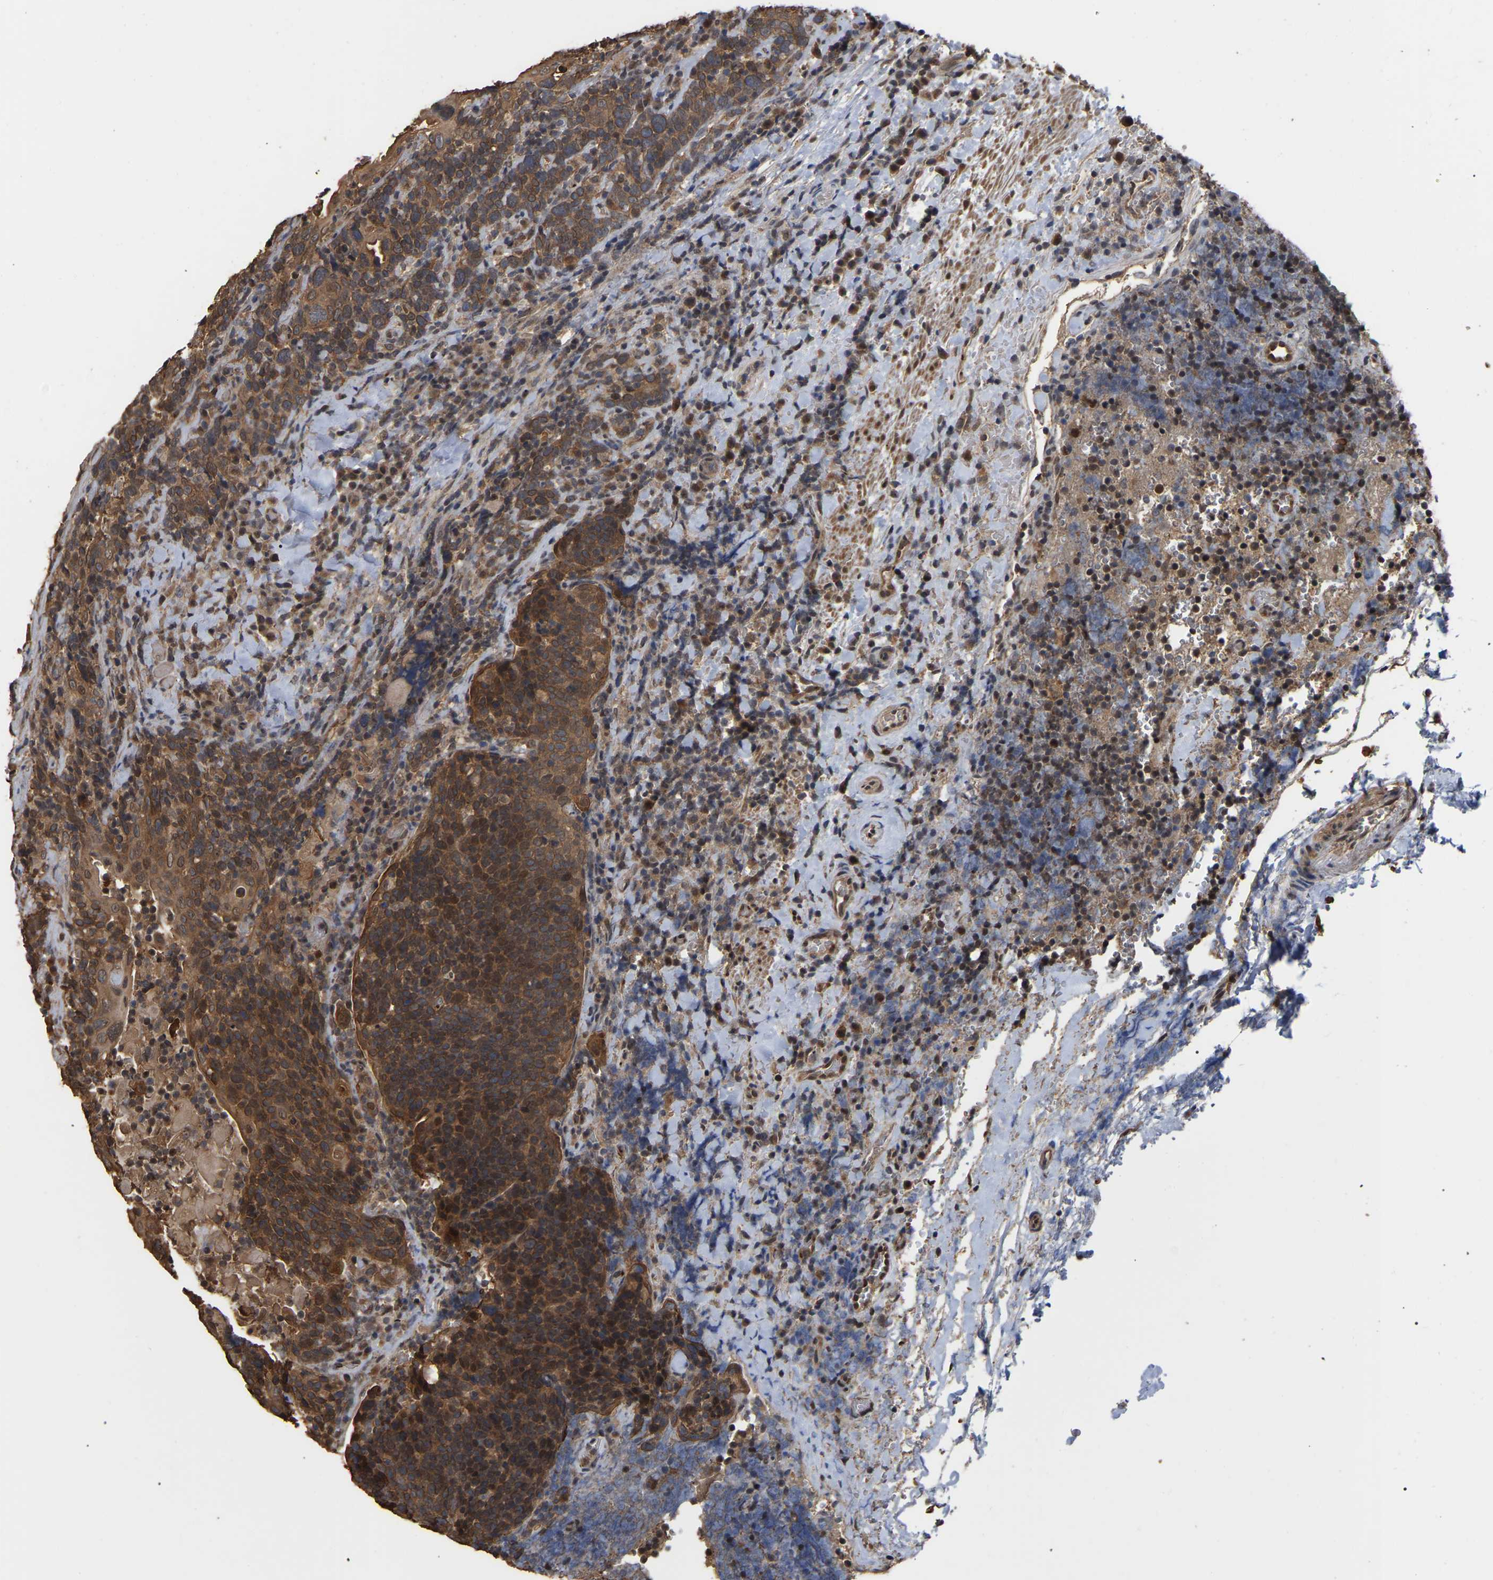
{"staining": {"intensity": "moderate", "quantity": ">75%", "location": "cytoplasmic/membranous,nuclear"}, "tissue": "head and neck cancer", "cell_type": "Tumor cells", "image_type": "cancer", "snomed": [{"axis": "morphology", "description": "Squamous cell carcinoma, NOS"}, {"axis": "morphology", "description": "Squamous cell carcinoma, metastatic, NOS"}, {"axis": "topography", "description": "Lymph node"}, {"axis": "topography", "description": "Head-Neck"}], "caption": "Human squamous cell carcinoma (head and neck) stained for a protein (brown) reveals moderate cytoplasmic/membranous and nuclear positive expression in about >75% of tumor cells.", "gene": "FAM219A", "patient": {"sex": "male", "age": 62}}